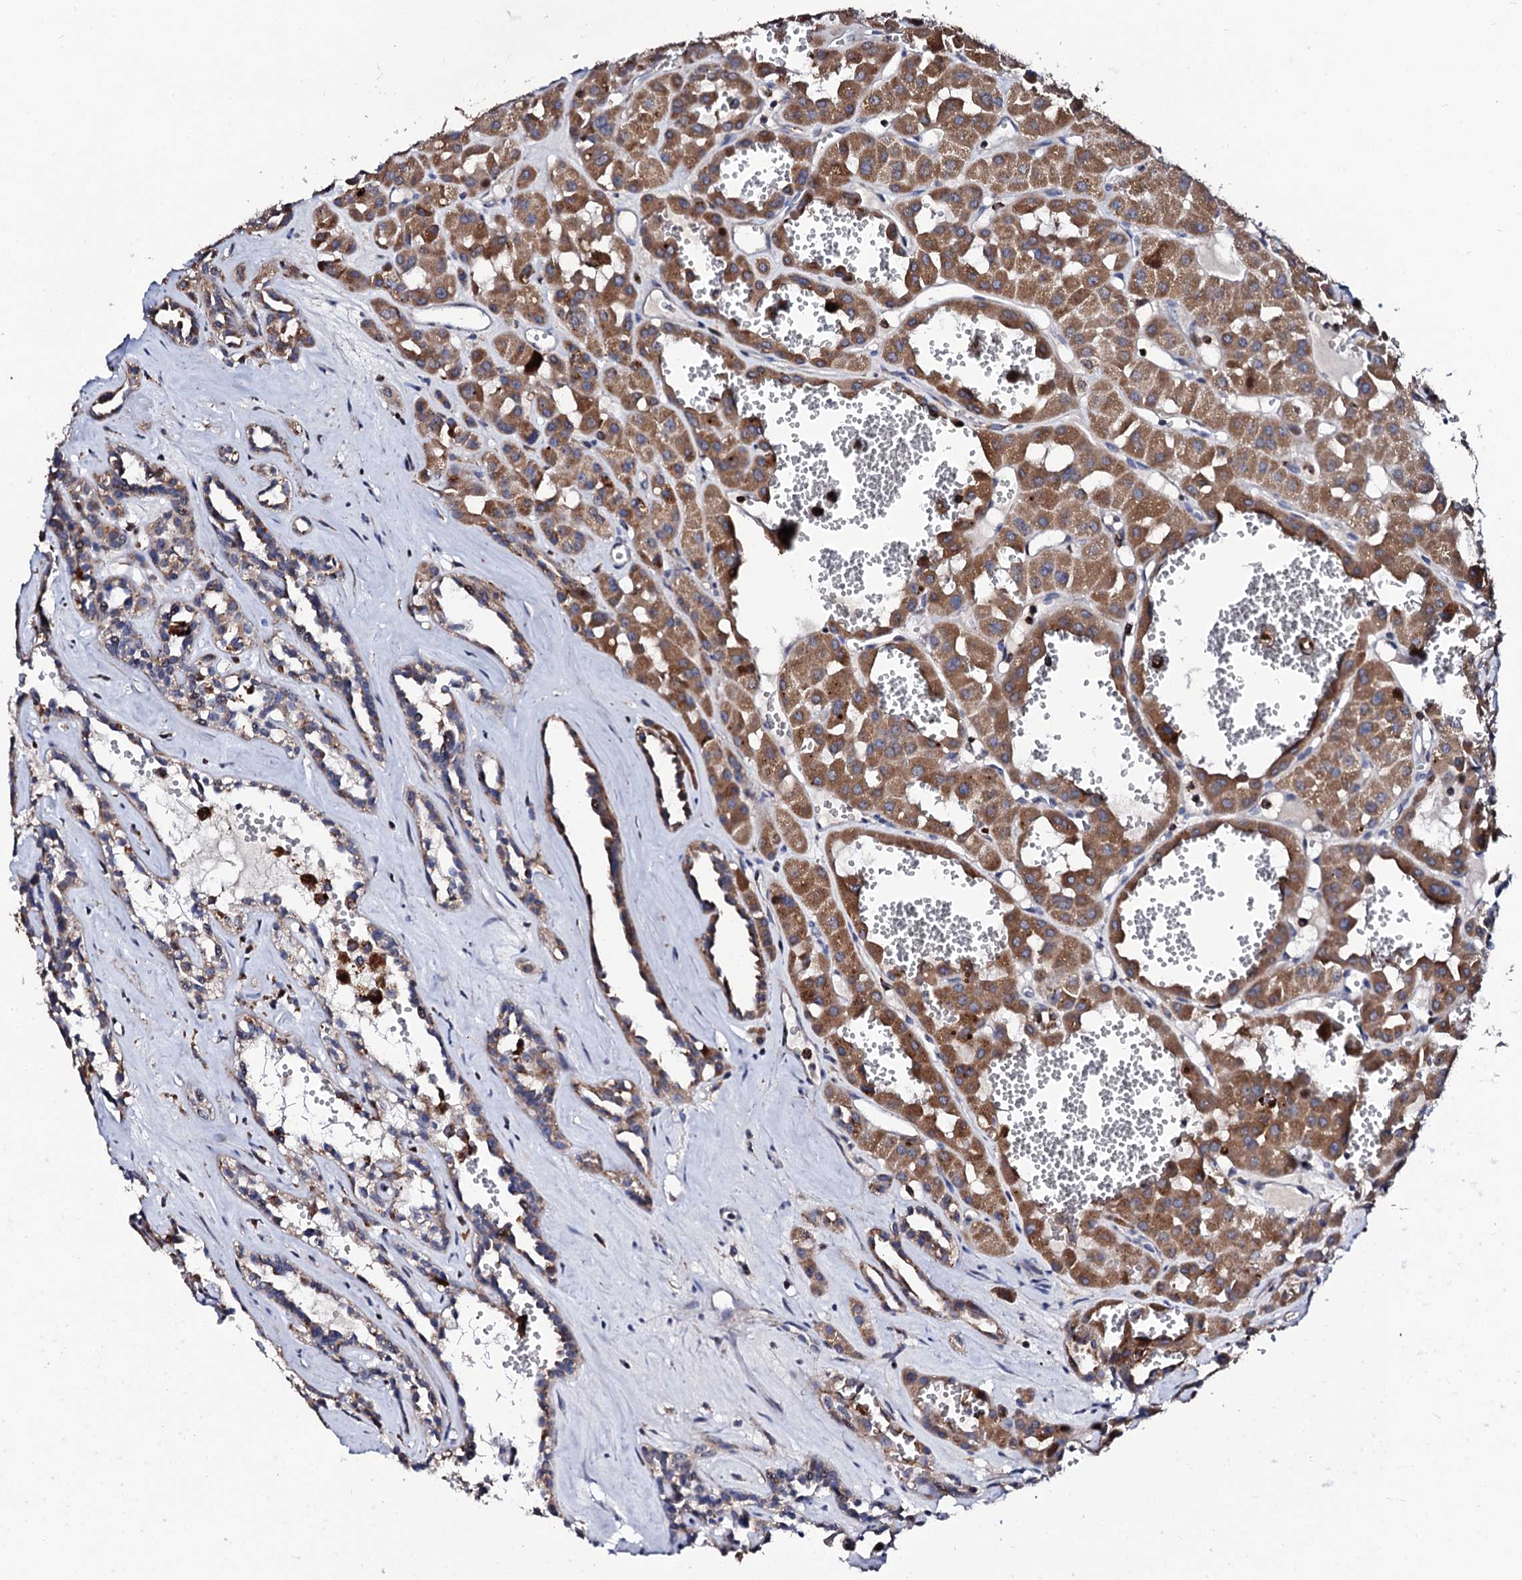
{"staining": {"intensity": "moderate", "quantity": ">75%", "location": "cytoplasmic/membranous"}, "tissue": "renal cancer", "cell_type": "Tumor cells", "image_type": "cancer", "snomed": [{"axis": "morphology", "description": "Carcinoma, NOS"}, {"axis": "topography", "description": "Kidney"}], "caption": "A medium amount of moderate cytoplasmic/membranous staining is seen in approximately >75% of tumor cells in renal cancer (carcinoma) tissue.", "gene": "TCIRG1", "patient": {"sex": "female", "age": 75}}